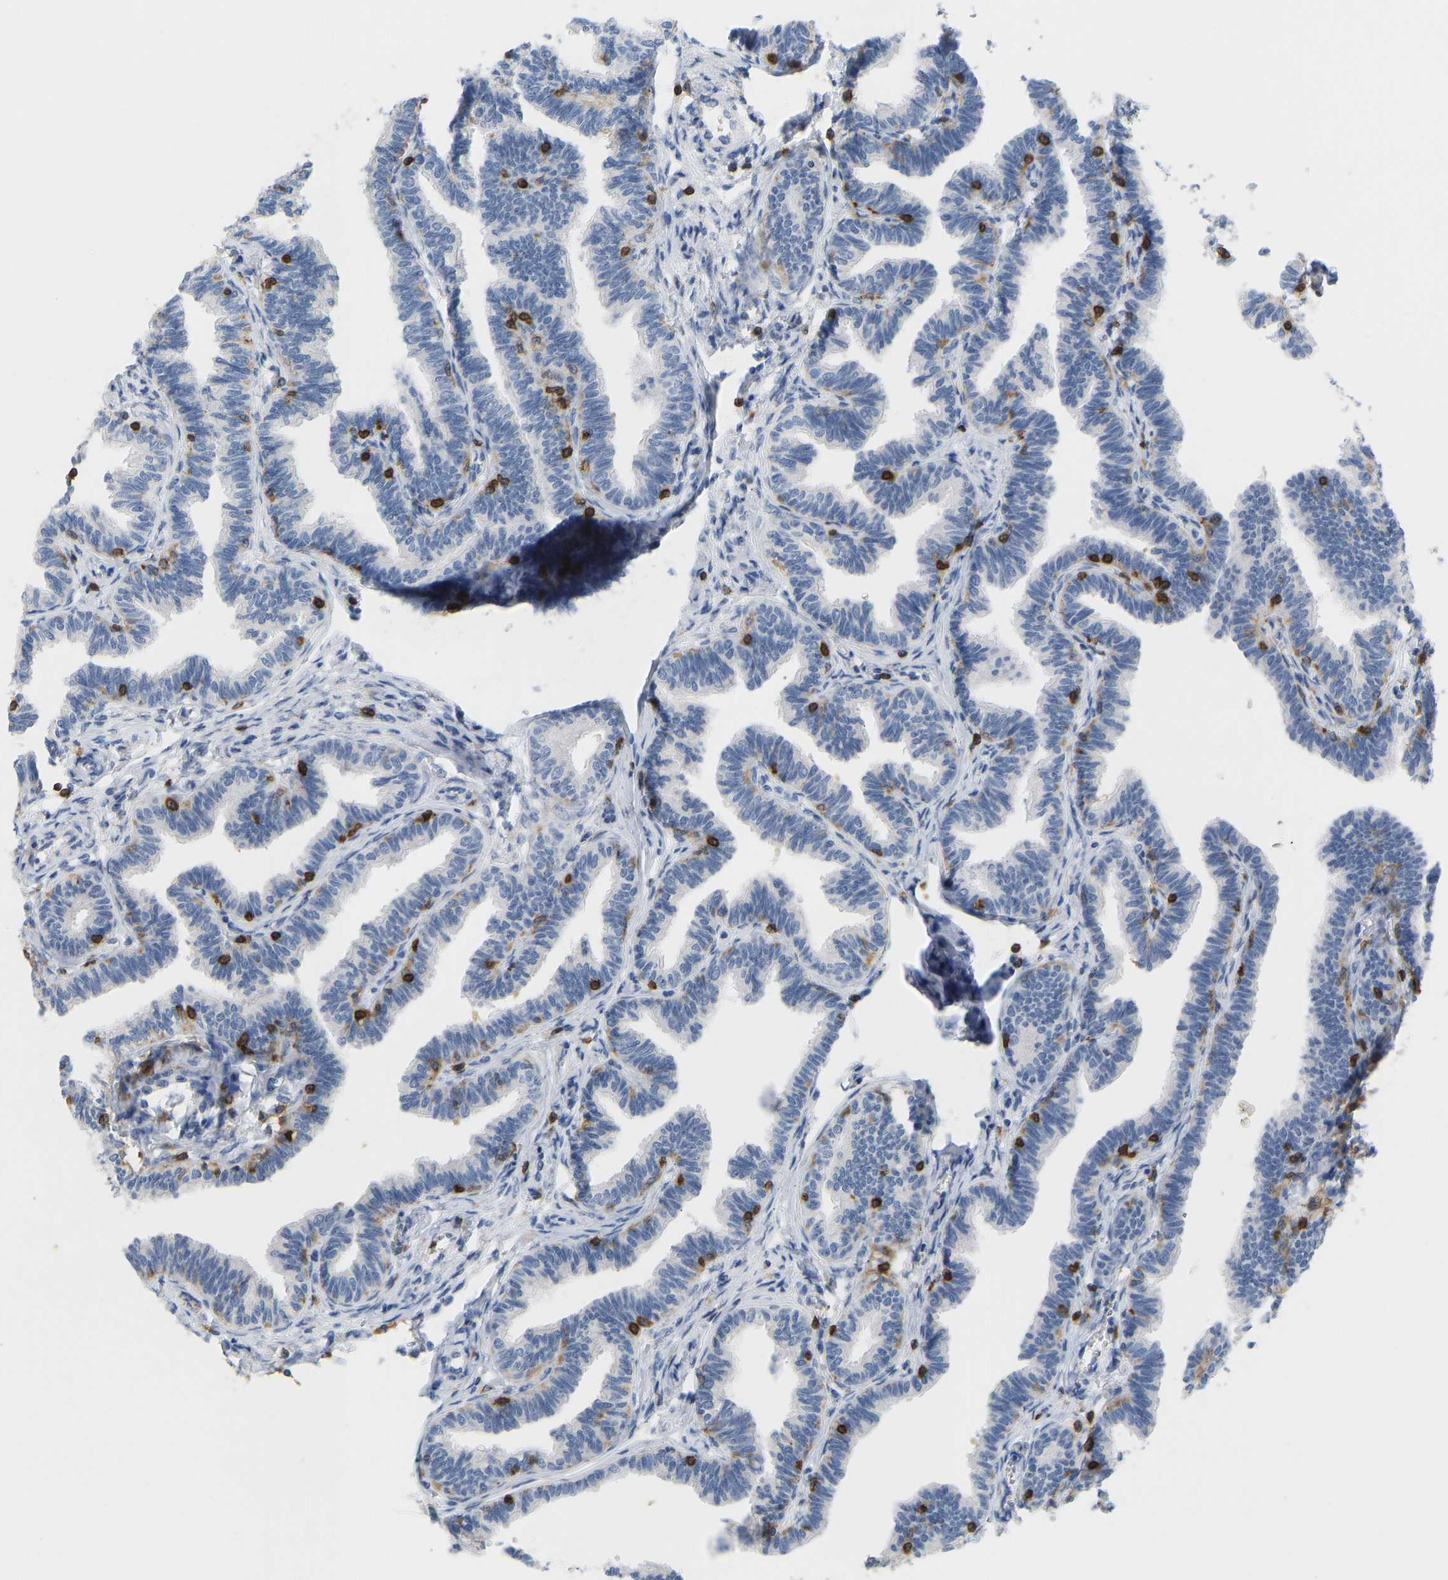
{"staining": {"intensity": "weak", "quantity": "<25%", "location": "cytoplasmic/membranous"}, "tissue": "fallopian tube", "cell_type": "Glandular cells", "image_type": "normal", "snomed": [{"axis": "morphology", "description": "Normal tissue, NOS"}, {"axis": "topography", "description": "Fallopian tube"}, {"axis": "topography", "description": "Ovary"}], "caption": "A micrograph of human fallopian tube is negative for staining in glandular cells. (Stains: DAB (3,3'-diaminobenzidine) IHC with hematoxylin counter stain, Microscopy: brightfield microscopy at high magnification).", "gene": "EVL", "patient": {"sex": "female", "age": 23}}